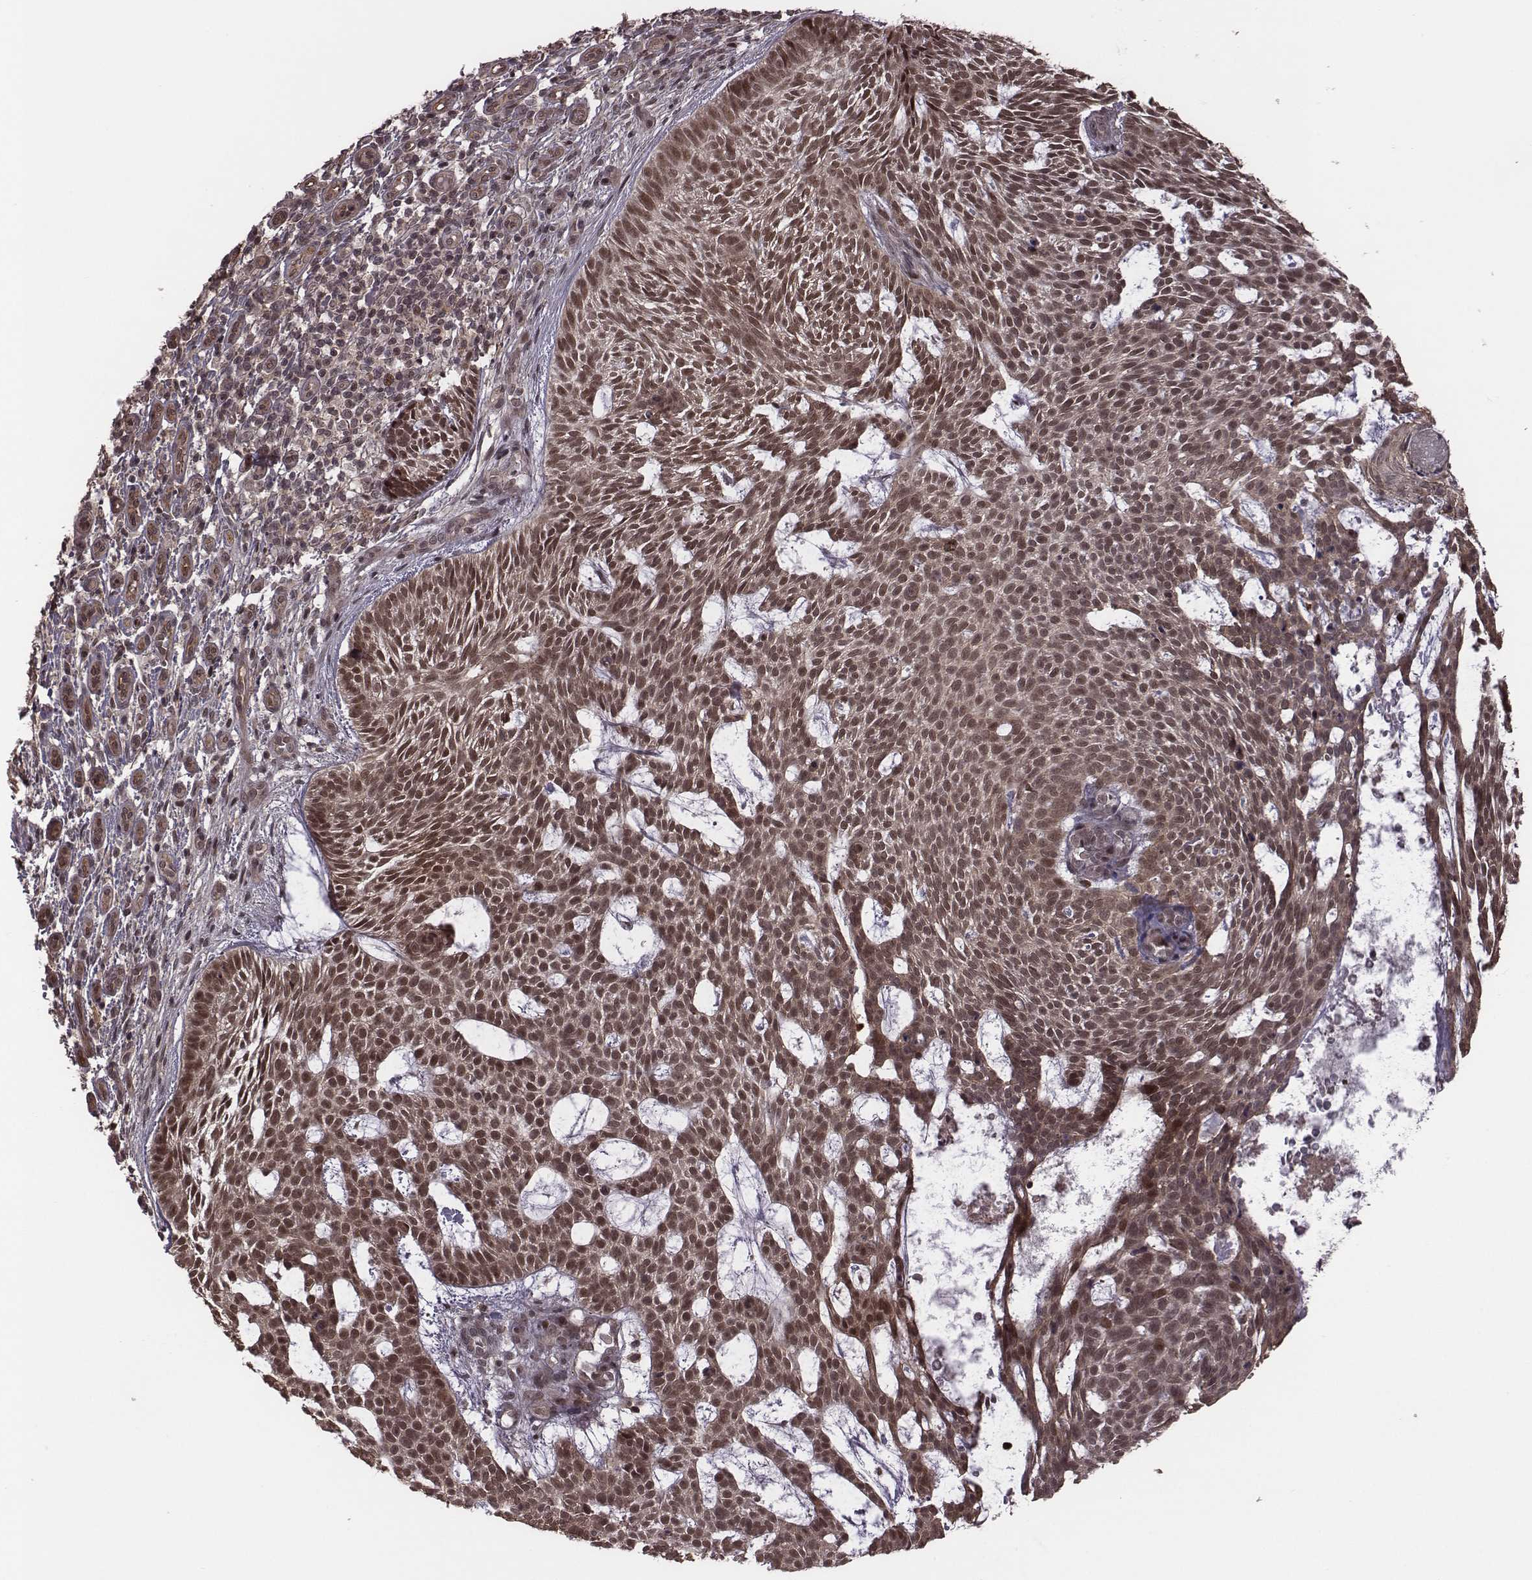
{"staining": {"intensity": "moderate", "quantity": ">75%", "location": "cytoplasmic/membranous,nuclear"}, "tissue": "skin cancer", "cell_type": "Tumor cells", "image_type": "cancer", "snomed": [{"axis": "morphology", "description": "Basal cell carcinoma"}, {"axis": "topography", "description": "Skin"}], "caption": "Tumor cells reveal medium levels of moderate cytoplasmic/membranous and nuclear staining in about >75% of cells in human skin basal cell carcinoma. The staining is performed using DAB brown chromogen to label protein expression. The nuclei are counter-stained blue using hematoxylin.", "gene": "RPL3", "patient": {"sex": "male", "age": 59}}